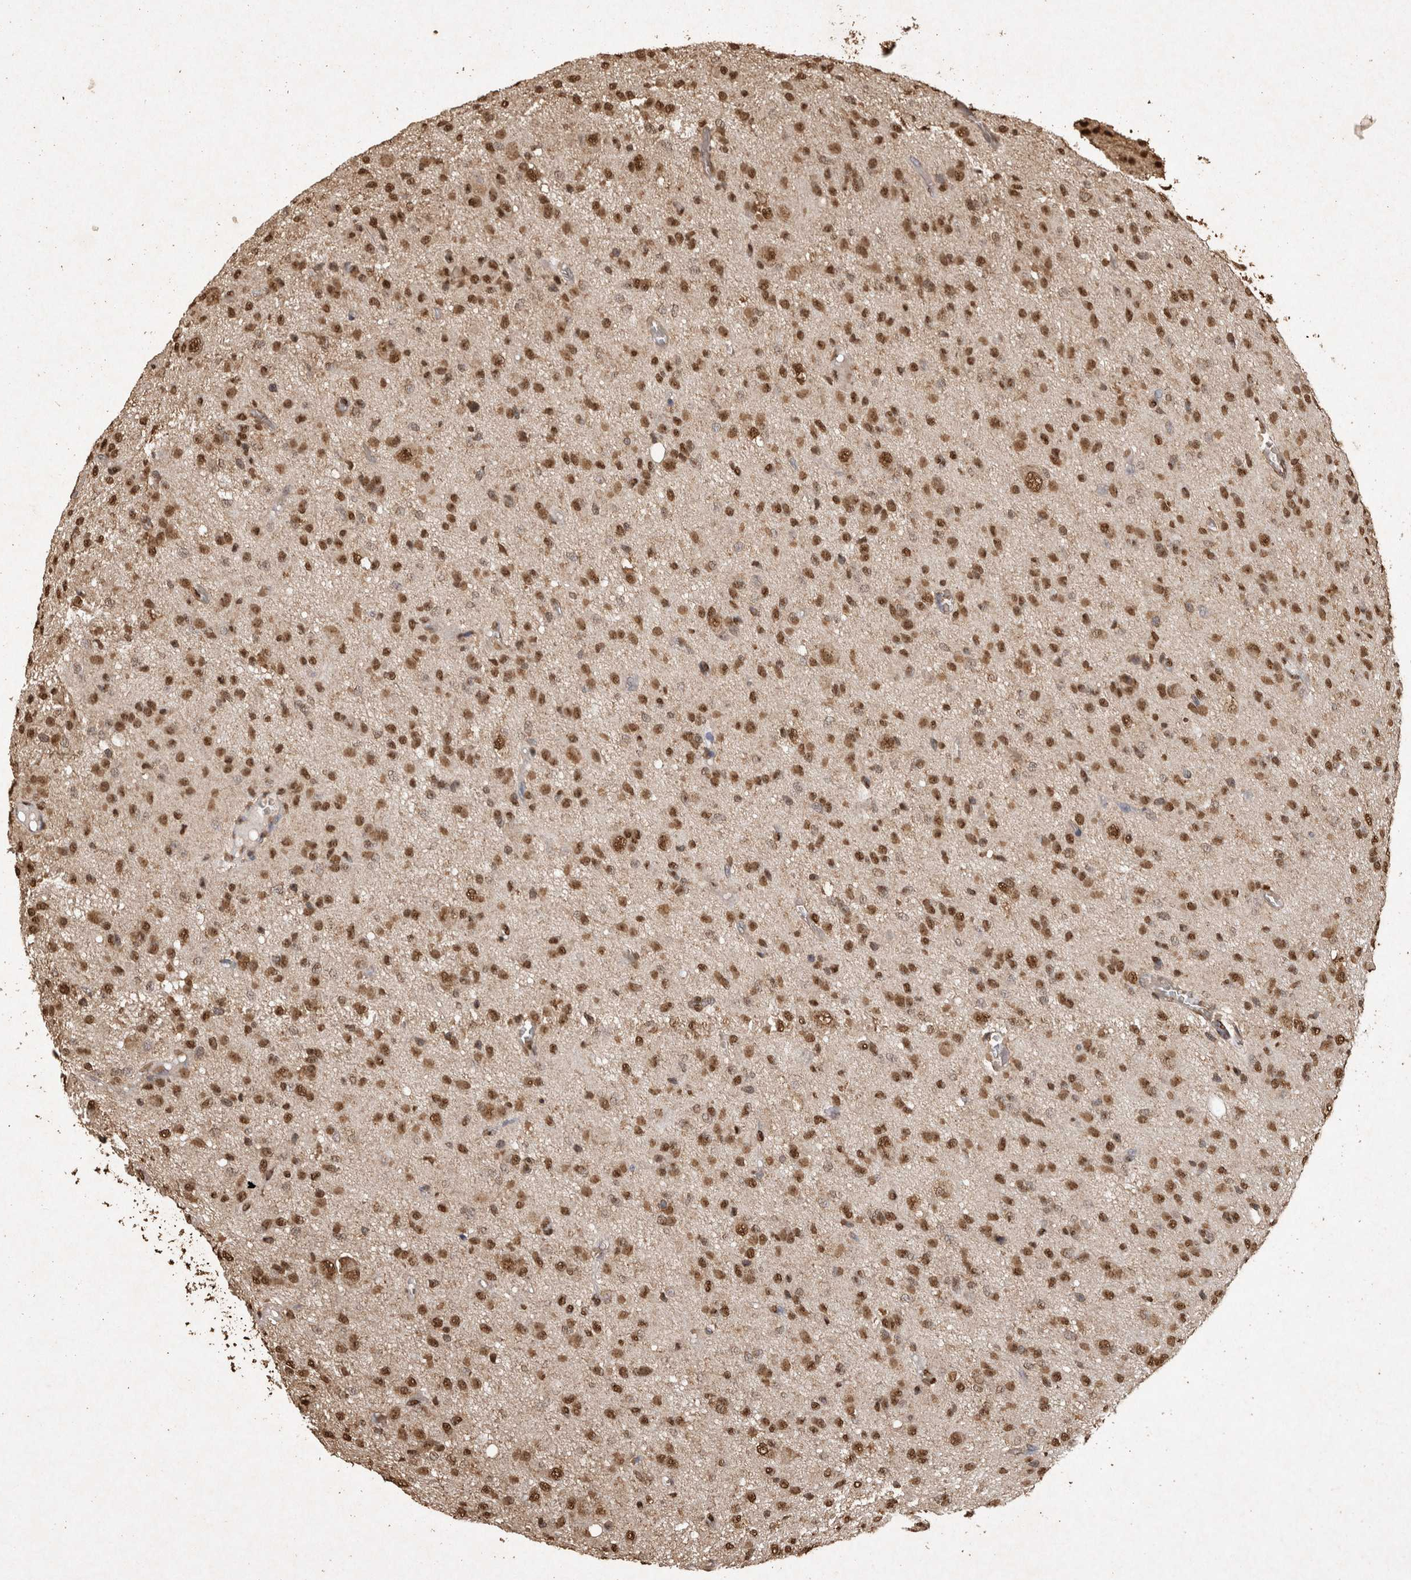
{"staining": {"intensity": "strong", "quantity": "25%-75%", "location": "nuclear"}, "tissue": "glioma", "cell_type": "Tumor cells", "image_type": "cancer", "snomed": [{"axis": "morphology", "description": "Glioma, malignant, High grade"}, {"axis": "topography", "description": "Brain"}], "caption": "Glioma stained with immunohistochemistry reveals strong nuclear positivity in about 25%-75% of tumor cells.", "gene": "OAS2", "patient": {"sex": "female", "age": 59}}